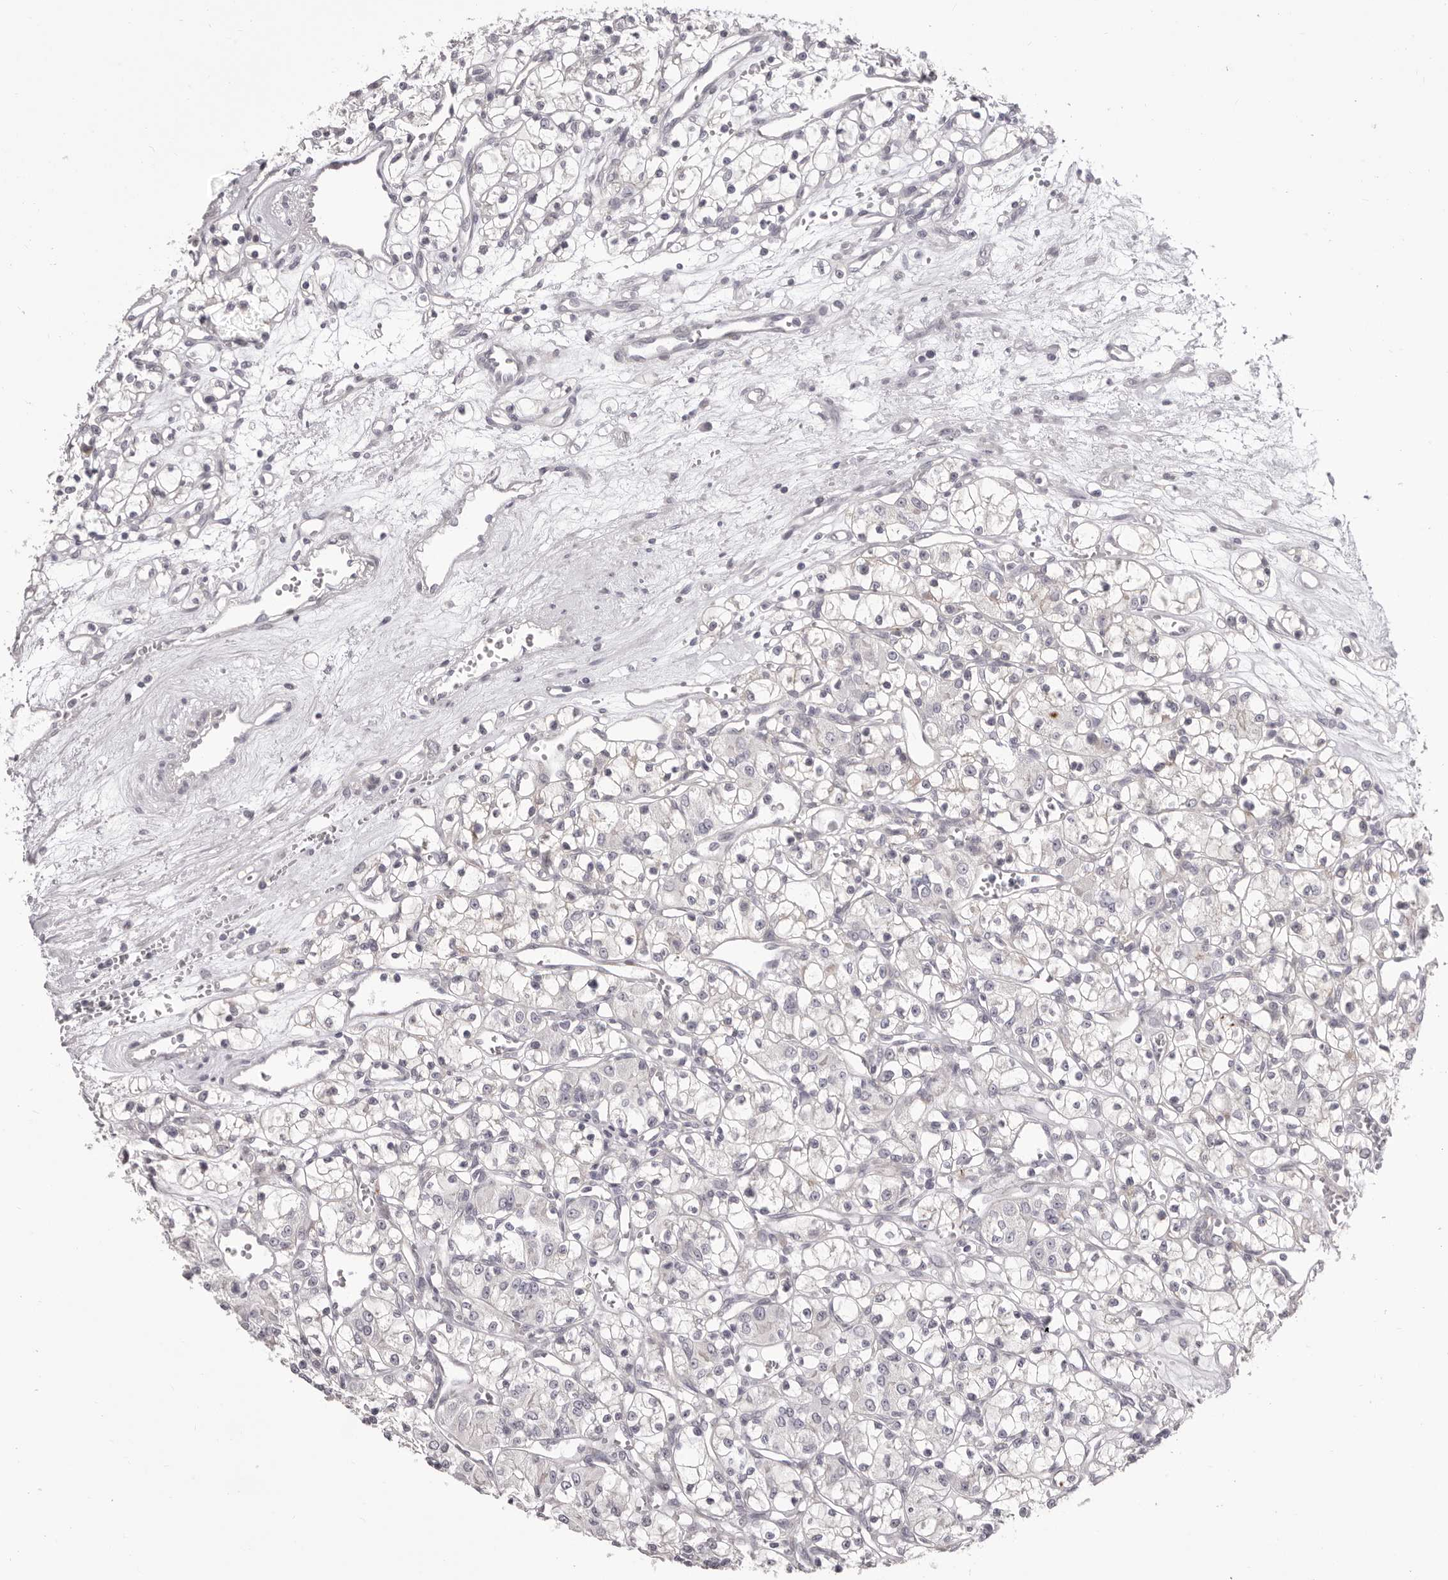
{"staining": {"intensity": "negative", "quantity": "none", "location": "none"}, "tissue": "renal cancer", "cell_type": "Tumor cells", "image_type": "cancer", "snomed": [{"axis": "morphology", "description": "Adenocarcinoma, NOS"}, {"axis": "topography", "description": "Kidney"}], "caption": "Tumor cells are negative for protein expression in human renal cancer (adenocarcinoma).", "gene": "OTUD3", "patient": {"sex": "female", "age": 59}}